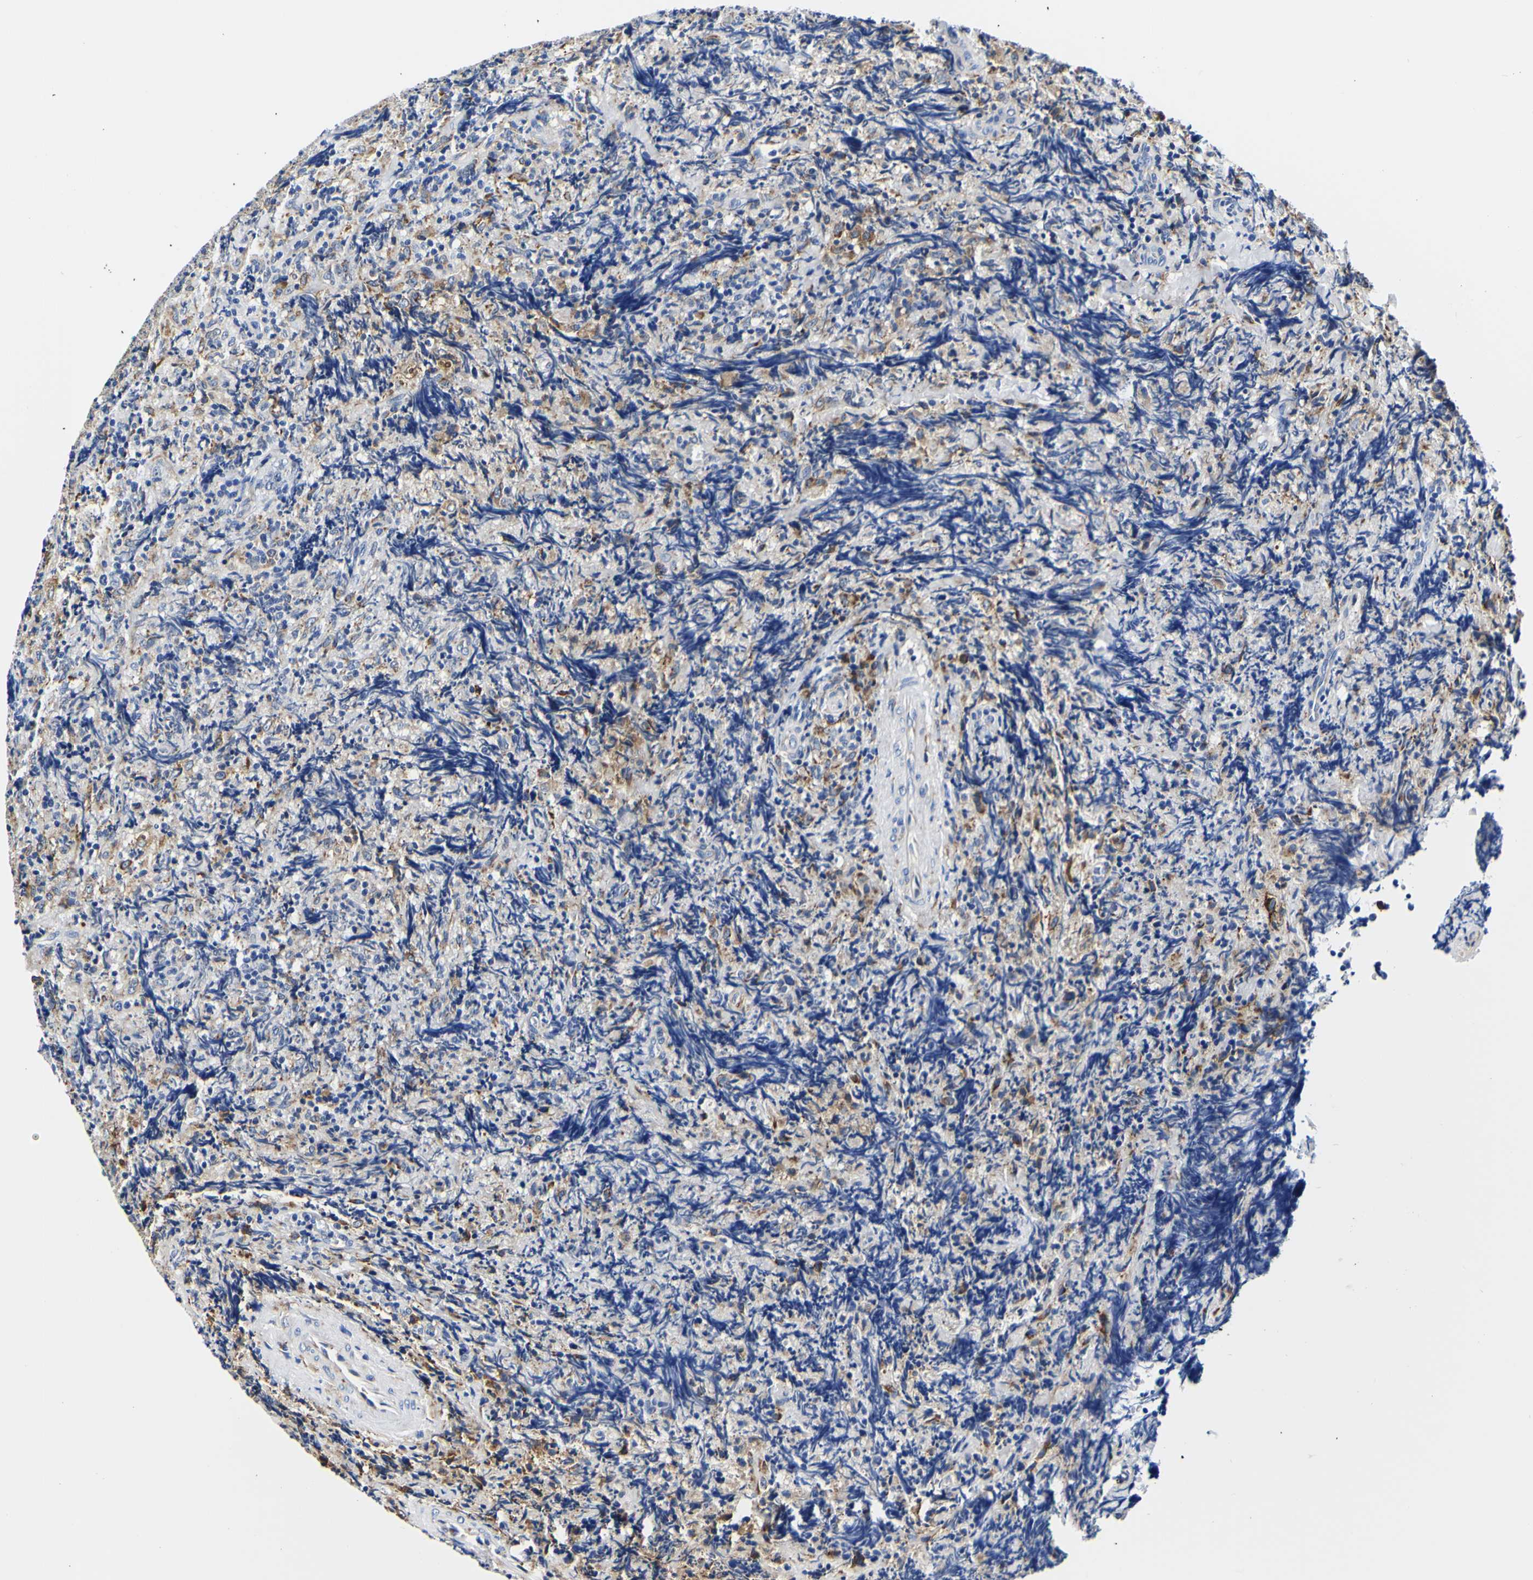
{"staining": {"intensity": "weak", "quantity": "<25%", "location": "cytoplasmic/membranous"}, "tissue": "lymphoma", "cell_type": "Tumor cells", "image_type": "cancer", "snomed": [{"axis": "morphology", "description": "Malignant lymphoma, non-Hodgkin's type, High grade"}, {"axis": "topography", "description": "Tonsil"}], "caption": "This micrograph is of malignant lymphoma, non-Hodgkin's type (high-grade) stained with immunohistochemistry (IHC) to label a protein in brown with the nuclei are counter-stained blue. There is no staining in tumor cells.", "gene": "P4HB", "patient": {"sex": "female", "age": 36}}